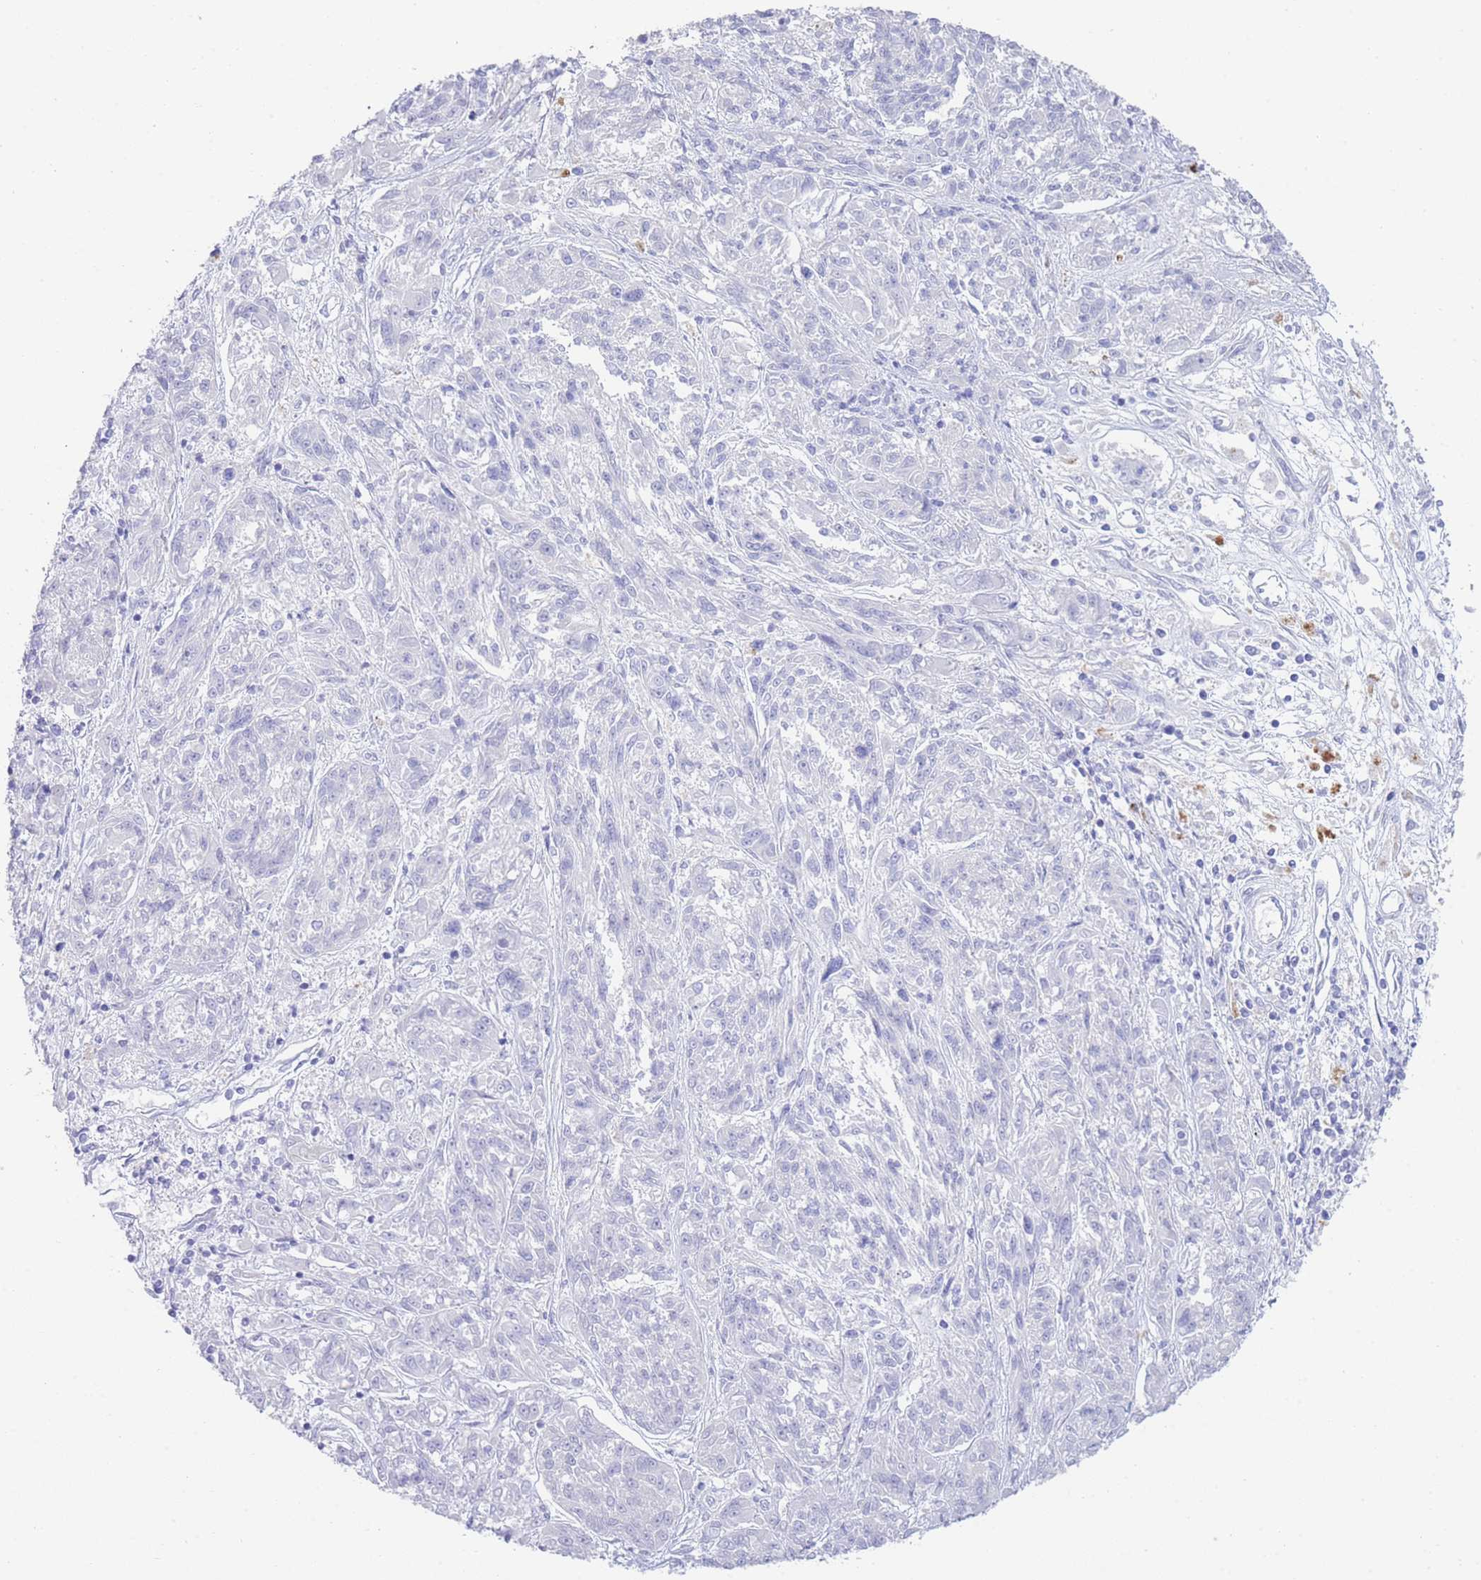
{"staining": {"intensity": "negative", "quantity": "none", "location": "none"}, "tissue": "melanoma", "cell_type": "Tumor cells", "image_type": "cancer", "snomed": [{"axis": "morphology", "description": "Malignant melanoma, NOS"}, {"axis": "topography", "description": "Skin"}], "caption": "DAB (3,3'-diaminobenzidine) immunohistochemical staining of human malignant melanoma displays no significant positivity in tumor cells. (DAB (3,3'-diaminobenzidine) IHC, high magnification).", "gene": "LRRC37A", "patient": {"sex": "male", "age": 53}}